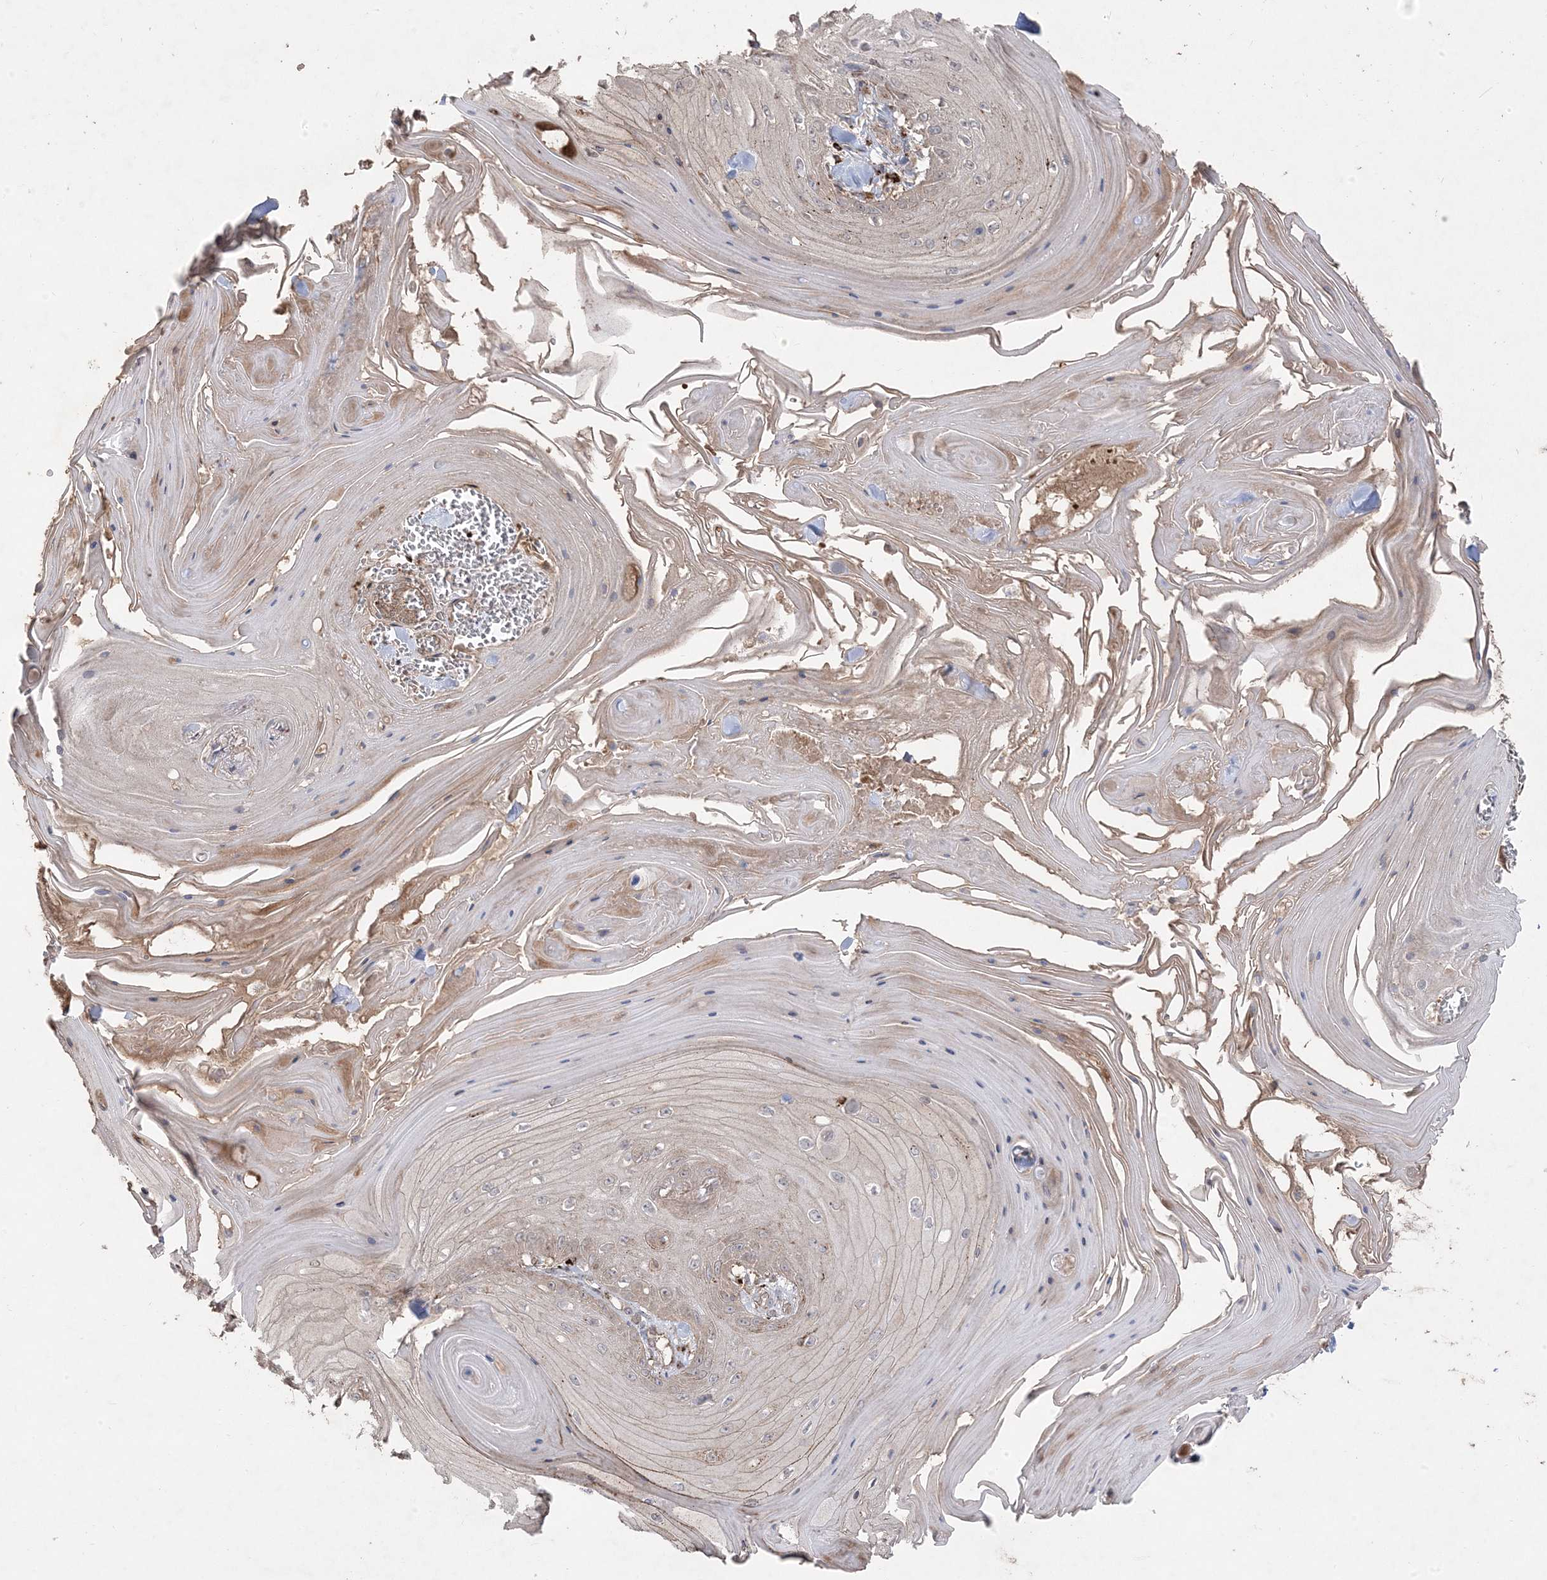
{"staining": {"intensity": "negative", "quantity": "none", "location": "none"}, "tissue": "skin cancer", "cell_type": "Tumor cells", "image_type": "cancer", "snomed": [{"axis": "morphology", "description": "Squamous cell carcinoma, NOS"}, {"axis": "topography", "description": "Skin"}], "caption": "A photomicrograph of skin squamous cell carcinoma stained for a protein shows no brown staining in tumor cells.", "gene": "PPOX", "patient": {"sex": "male", "age": 74}}